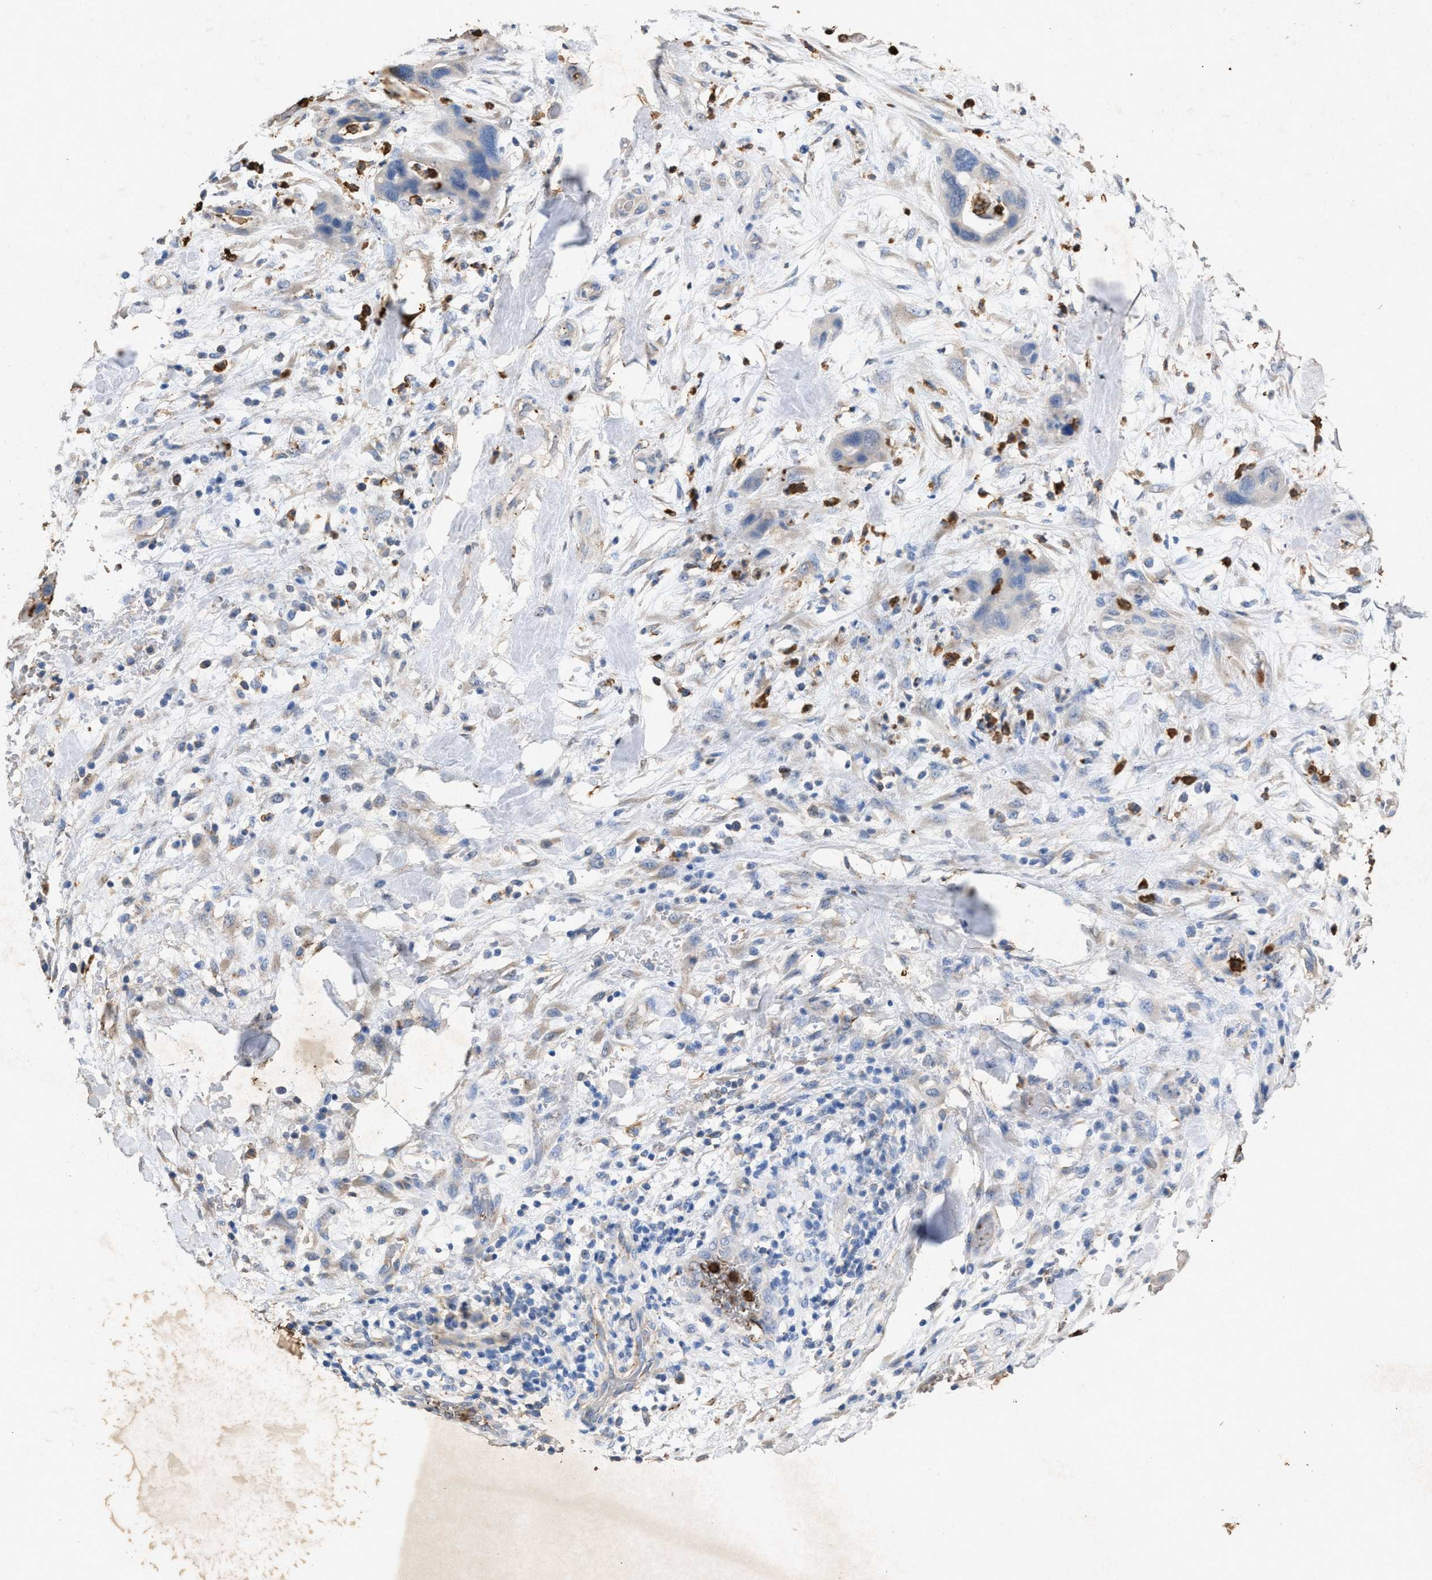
{"staining": {"intensity": "negative", "quantity": "none", "location": "none"}, "tissue": "pancreatic cancer", "cell_type": "Tumor cells", "image_type": "cancer", "snomed": [{"axis": "morphology", "description": "Adenocarcinoma, NOS"}, {"axis": "topography", "description": "Pancreas"}], "caption": "Immunohistochemistry histopathology image of neoplastic tissue: pancreatic cancer (adenocarcinoma) stained with DAB (3,3'-diaminobenzidine) reveals no significant protein positivity in tumor cells.", "gene": "LTB4R2", "patient": {"sex": "female", "age": 71}}